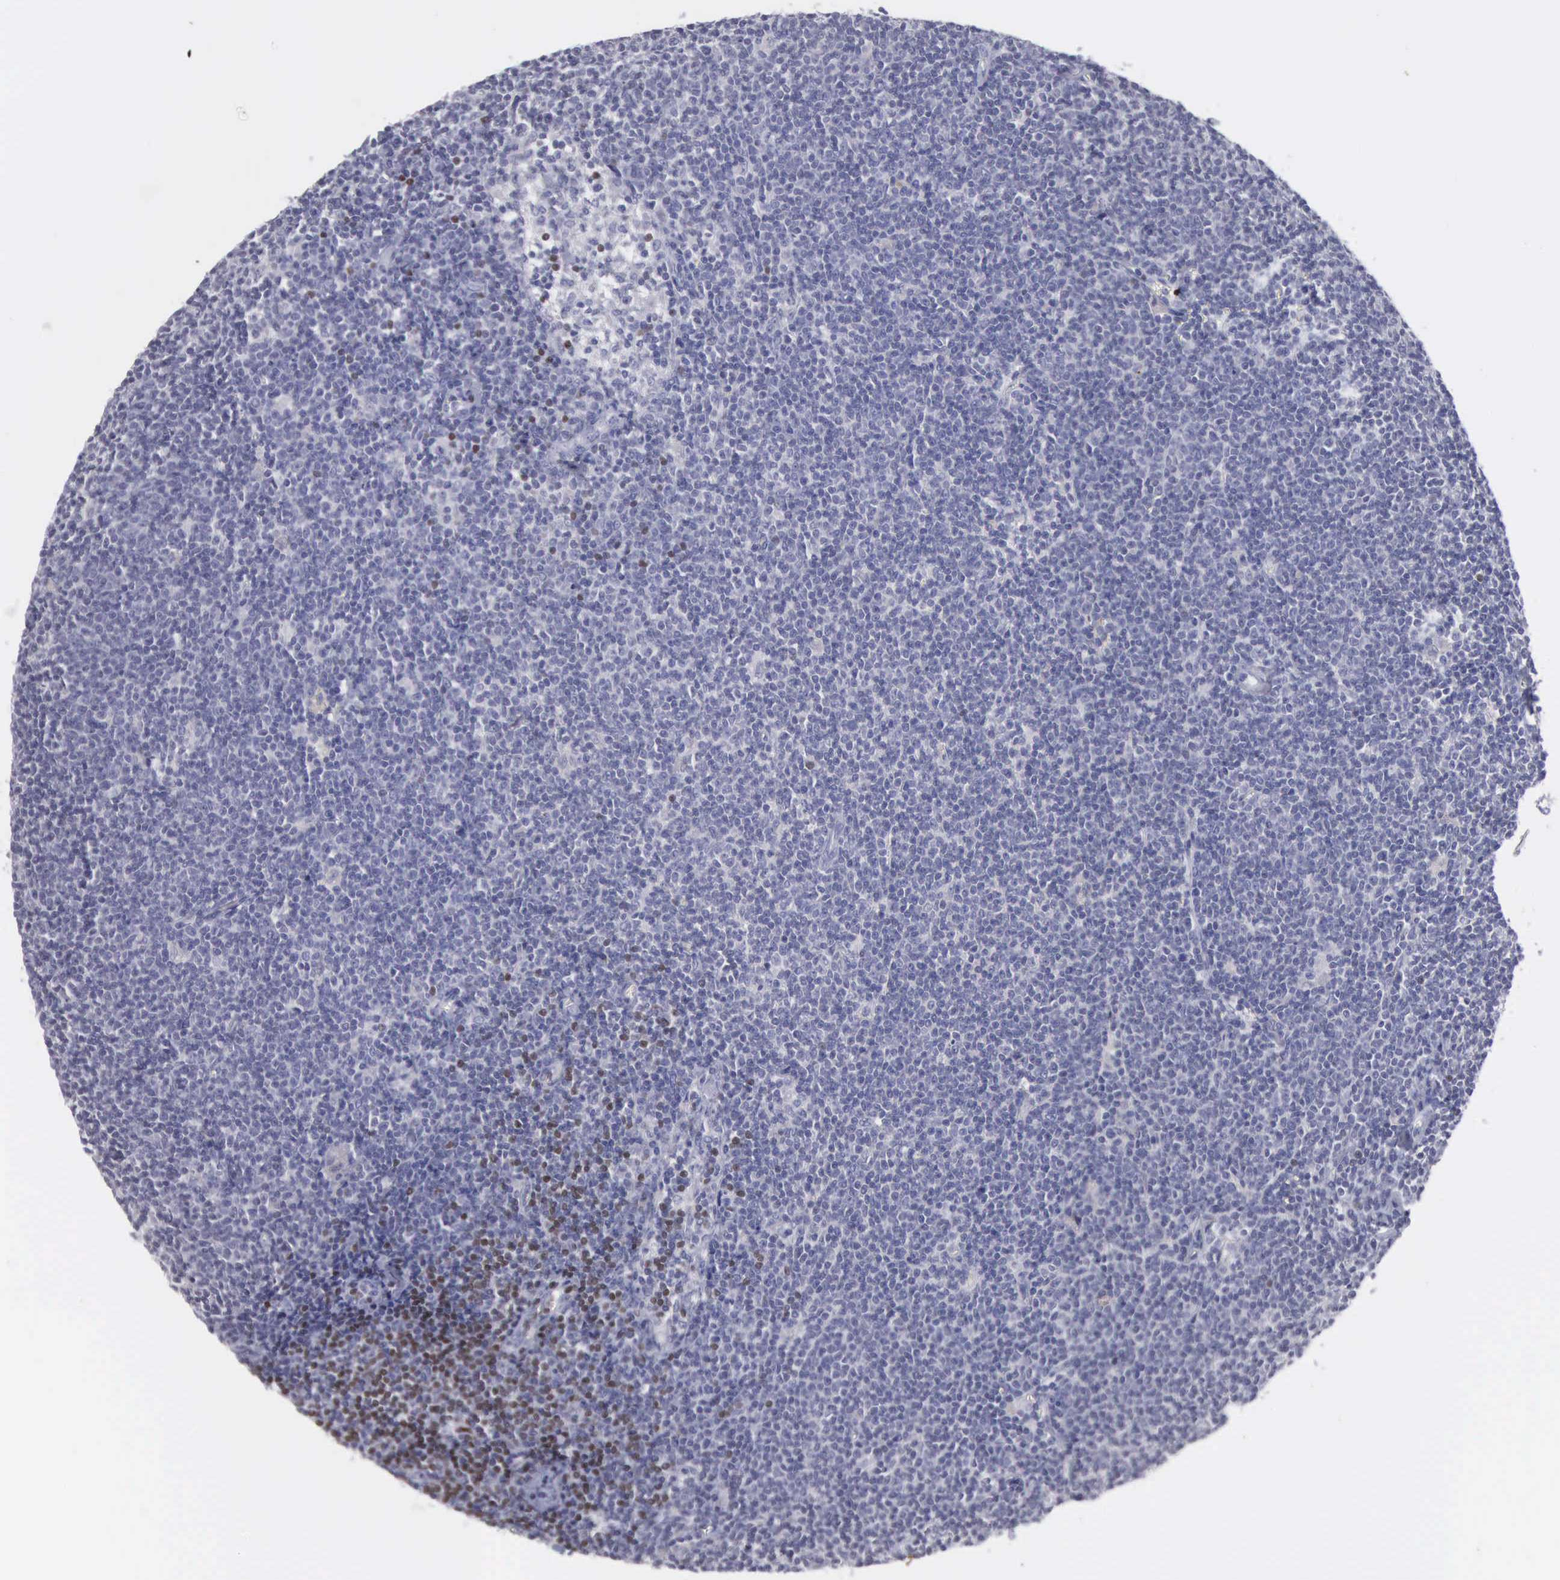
{"staining": {"intensity": "negative", "quantity": "none", "location": "none"}, "tissue": "lymphoma", "cell_type": "Tumor cells", "image_type": "cancer", "snomed": [{"axis": "morphology", "description": "Malignant lymphoma, non-Hodgkin's type, Low grade"}, {"axis": "topography", "description": "Lymph node"}], "caption": "The immunohistochemistry photomicrograph has no significant expression in tumor cells of lymphoma tissue.", "gene": "SATB2", "patient": {"sex": "male", "age": 65}}